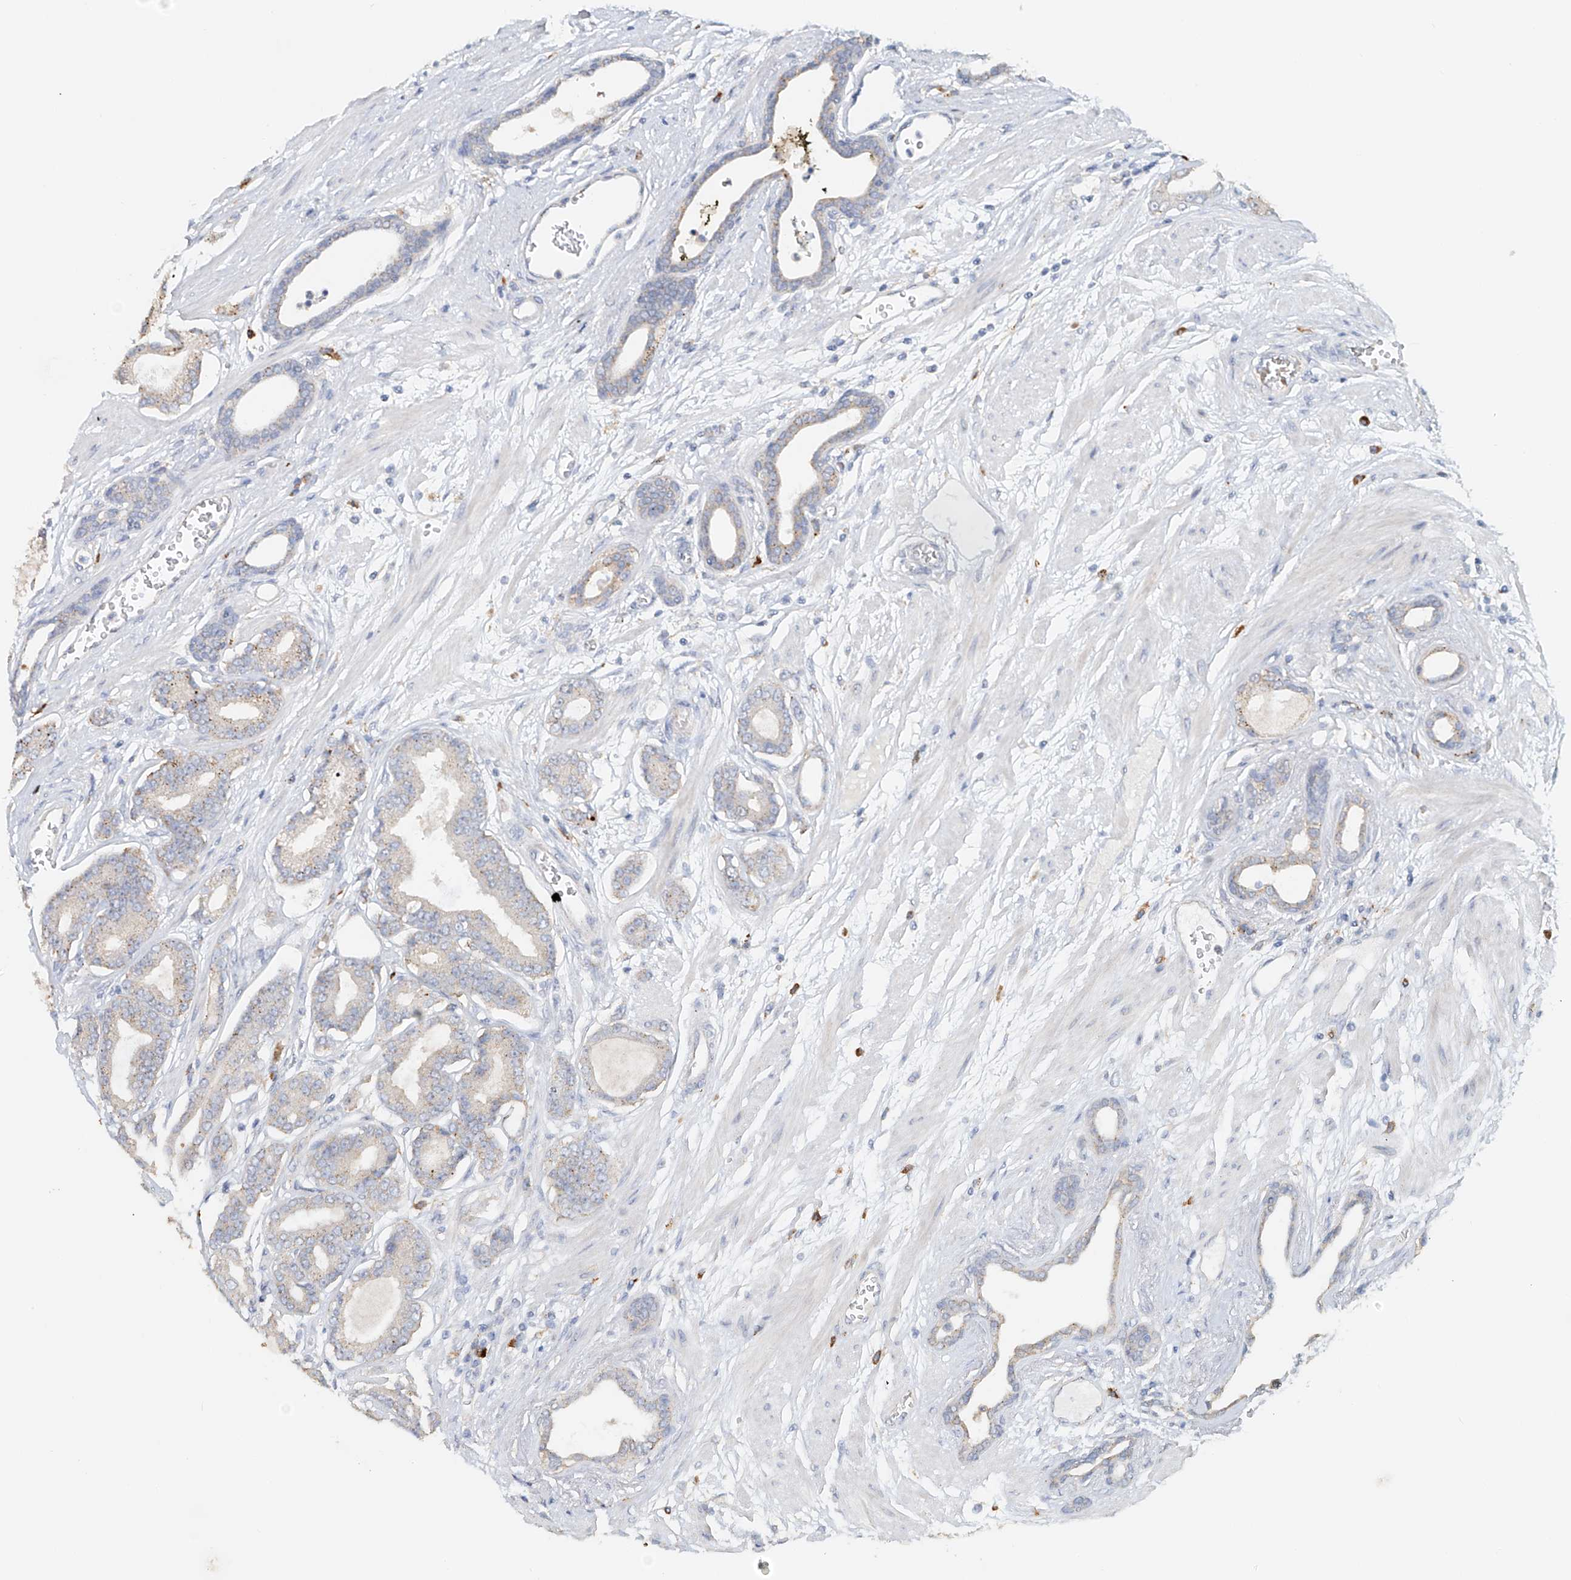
{"staining": {"intensity": "weak", "quantity": "<25%", "location": "cytoplasmic/membranous"}, "tissue": "prostate cancer", "cell_type": "Tumor cells", "image_type": "cancer", "snomed": [{"axis": "morphology", "description": "Adenocarcinoma, Low grade"}, {"axis": "topography", "description": "Prostate"}], "caption": "Immunohistochemistry image of prostate cancer stained for a protein (brown), which exhibits no staining in tumor cells.", "gene": "TRIM47", "patient": {"sex": "male", "age": 60}}